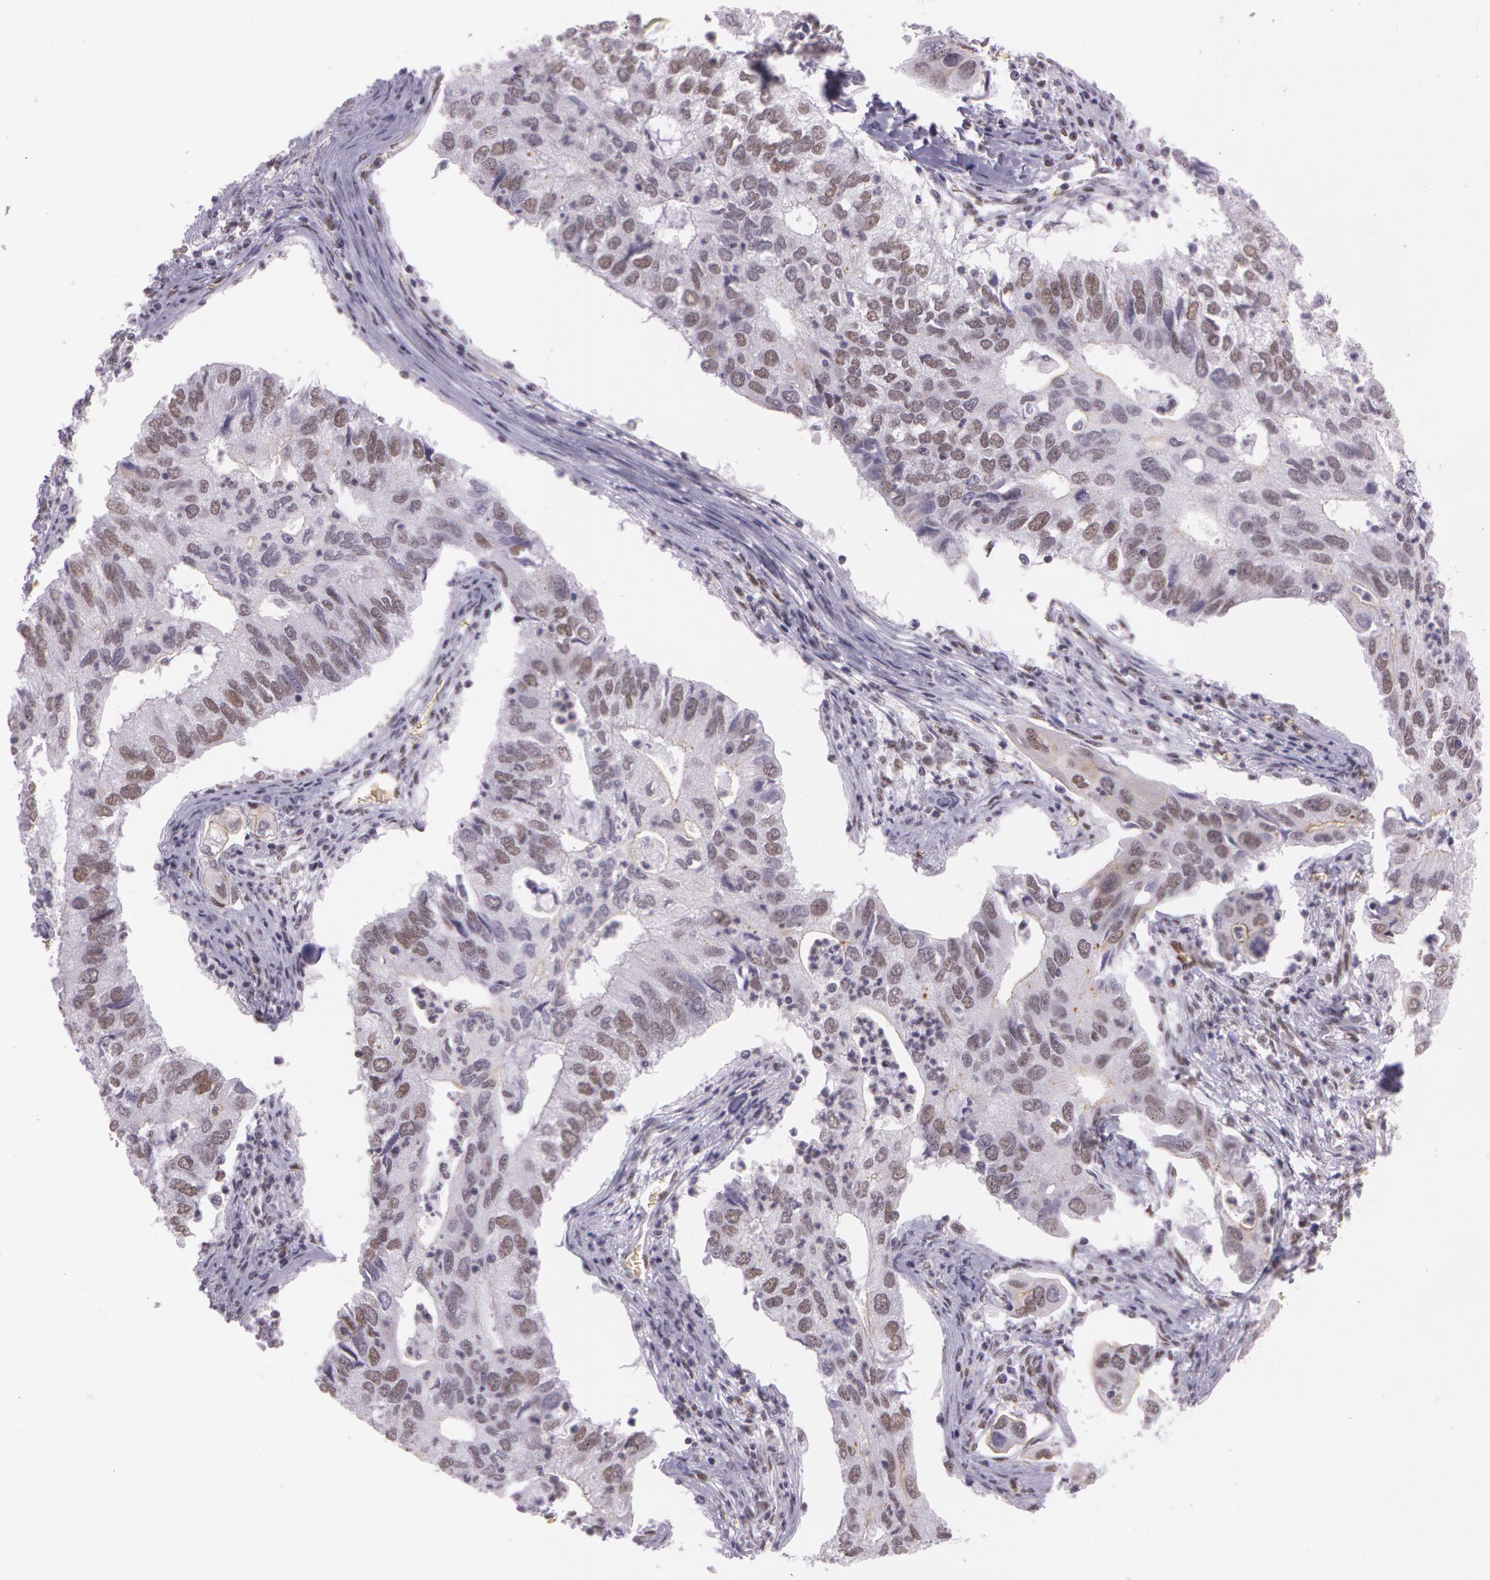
{"staining": {"intensity": "weak", "quantity": "25%-75%", "location": "nuclear"}, "tissue": "lung cancer", "cell_type": "Tumor cells", "image_type": "cancer", "snomed": [{"axis": "morphology", "description": "Adenocarcinoma, NOS"}, {"axis": "topography", "description": "Lung"}], "caption": "The immunohistochemical stain labels weak nuclear positivity in tumor cells of lung adenocarcinoma tissue.", "gene": "NBN", "patient": {"sex": "male", "age": 48}}